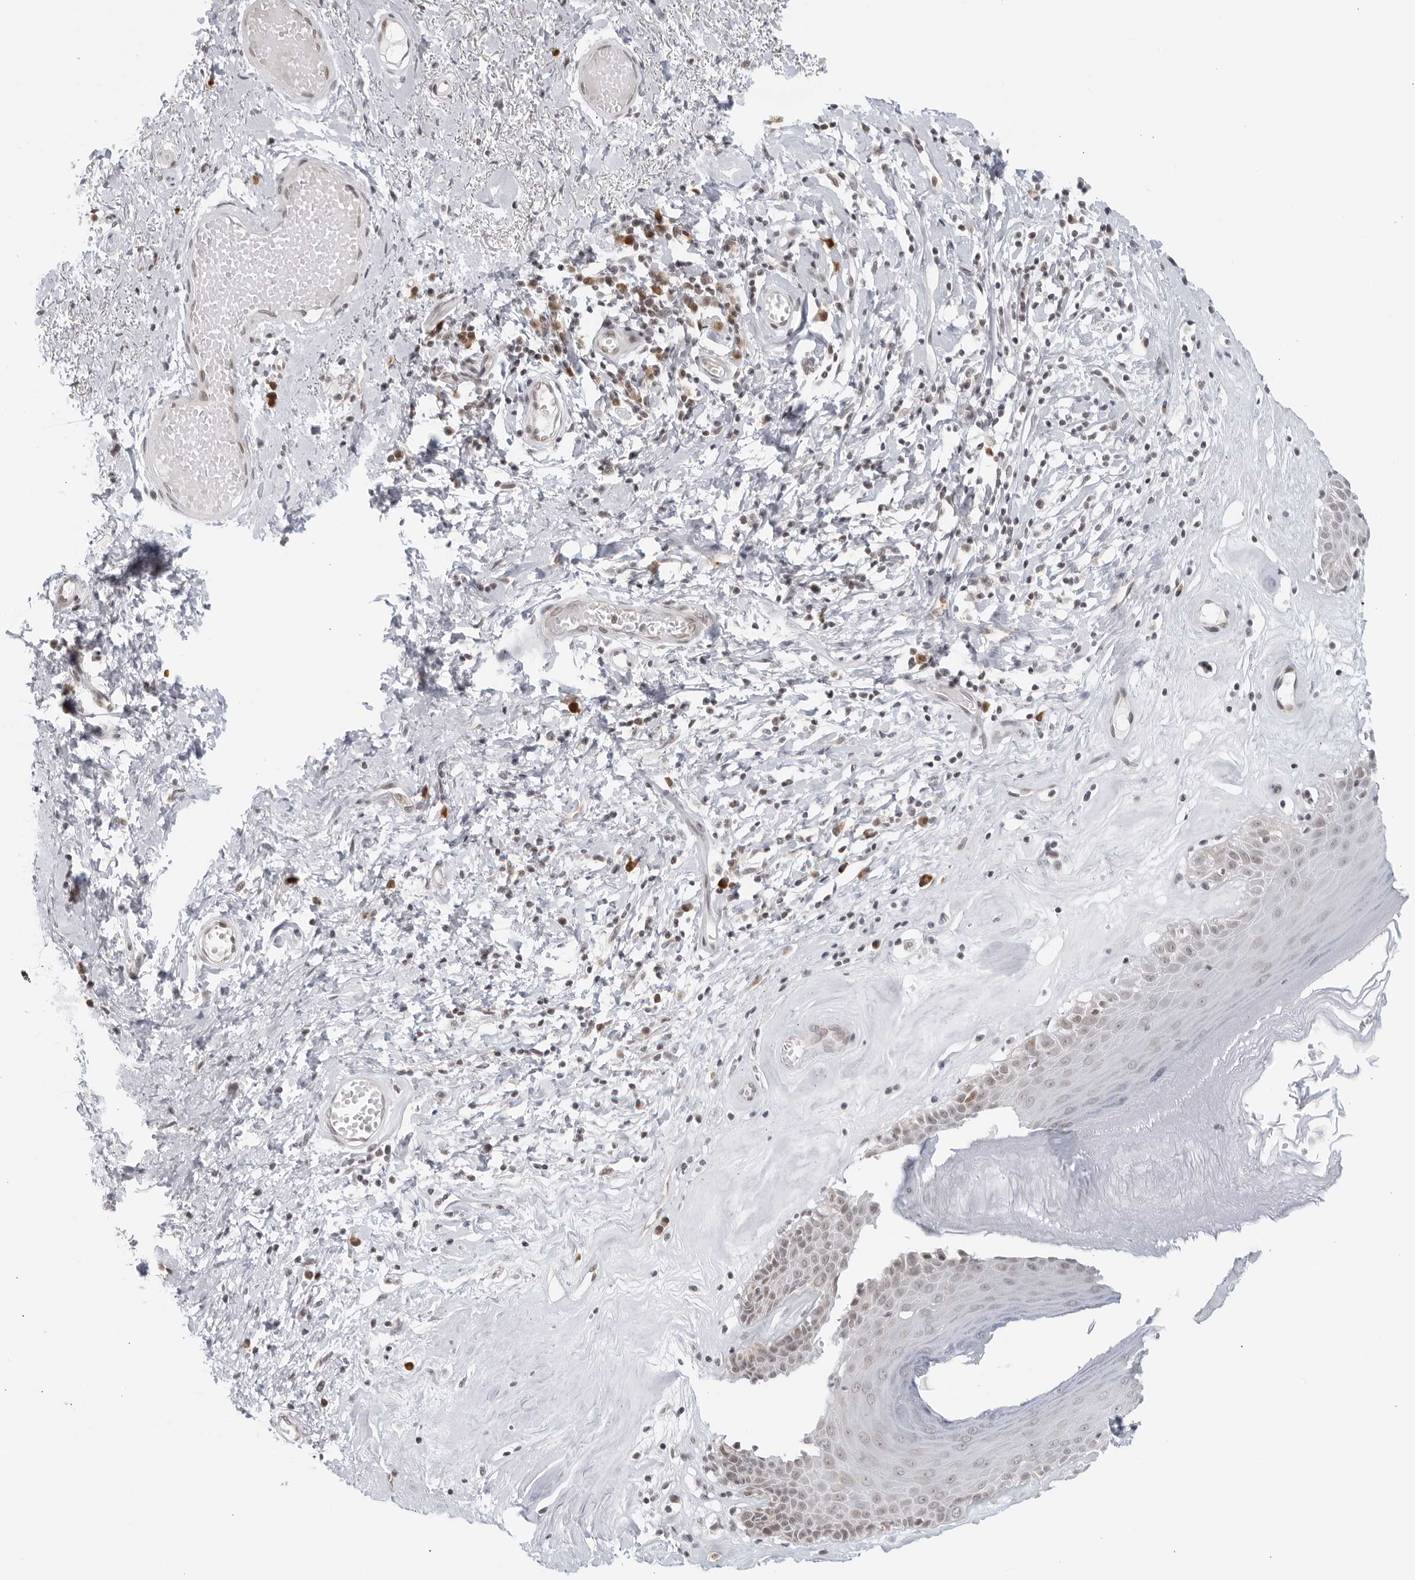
{"staining": {"intensity": "weak", "quantity": "<25%", "location": "cytoplasmic/membranous"}, "tissue": "skin", "cell_type": "Epidermal cells", "image_type": "normal", "snomed": [{"axis": "morphology", "description": "Normal tissue, NOS"}, {"axis": "morphology", "description": "Inflammation, NOS"}, {"axis": "topography", "description": "Vulva"}], "caption": "Immunohistochemistry (IHC) histopathology image of benign human skin stained for a protein (brown), which demonstrates no expression in epidermal cells.", "gene": "RAB11FIP3", "patient": {"sex": "female", "age": 84}}